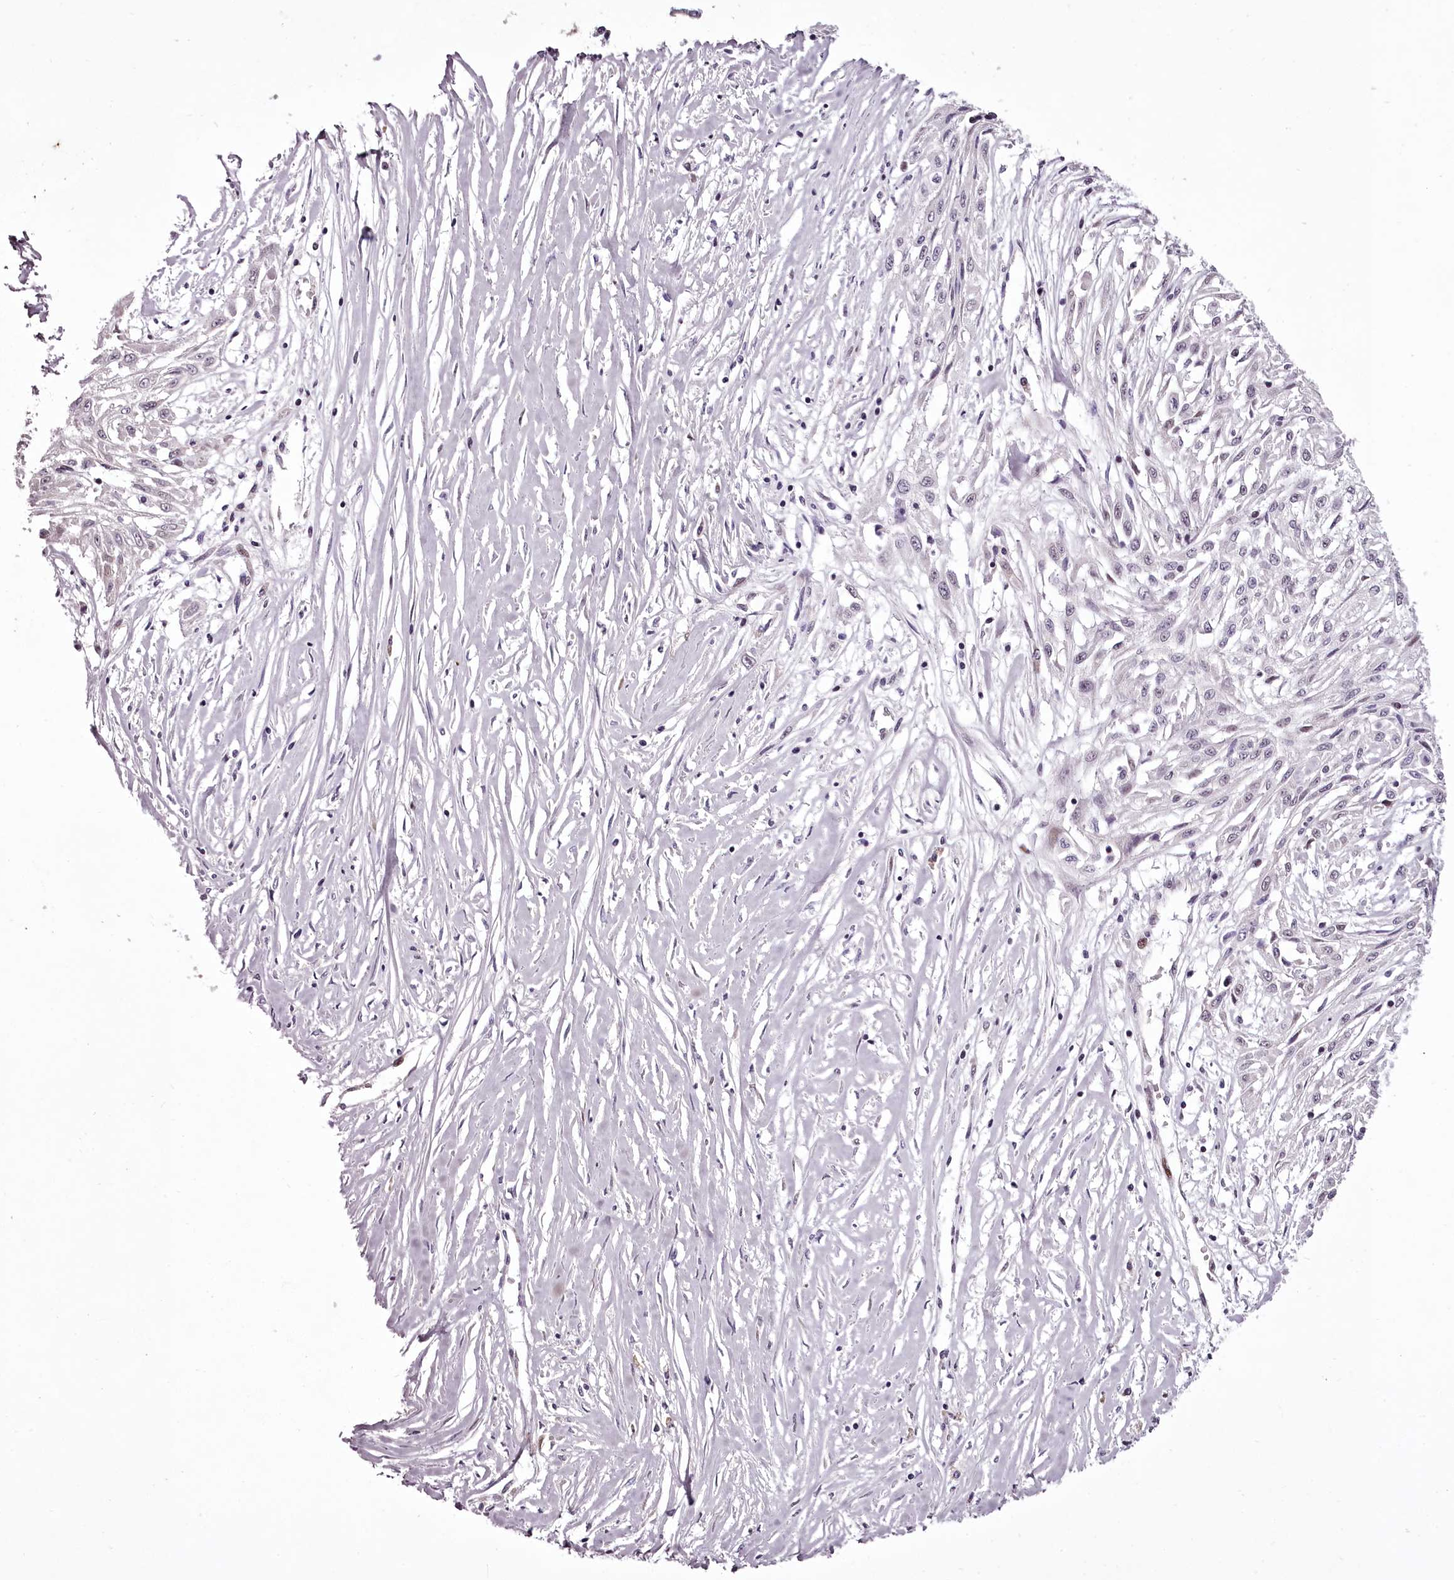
{"staining": {"intensity": "weak", "quantity": "<25%", "location": "nuclear"}, "tissue": "skin cancer", "cell_type": "Tumor cells", "image_type": "cancer", "snomed": [{"axis": "morphology", "description": "Squamous cell carcinoma, NOS"}, {"axis": "morphology", "description": "Squamous cell carcinoma, metastatic, NOS"}, {"axis": "topography", "description": "Skin"}, {"axis": "topography", "description": "Lymph node"}], "caption": "The histopathology image shows no staining of tumor cells in skin cancer (squamous cell carcinoma). (Brightfield microscopy of DAB (3,3'-diaminobenzidine) immunohistochemistry at high magnification).", "gene": "C1orf56", "patient": {"sex": "male", "age": 75}}